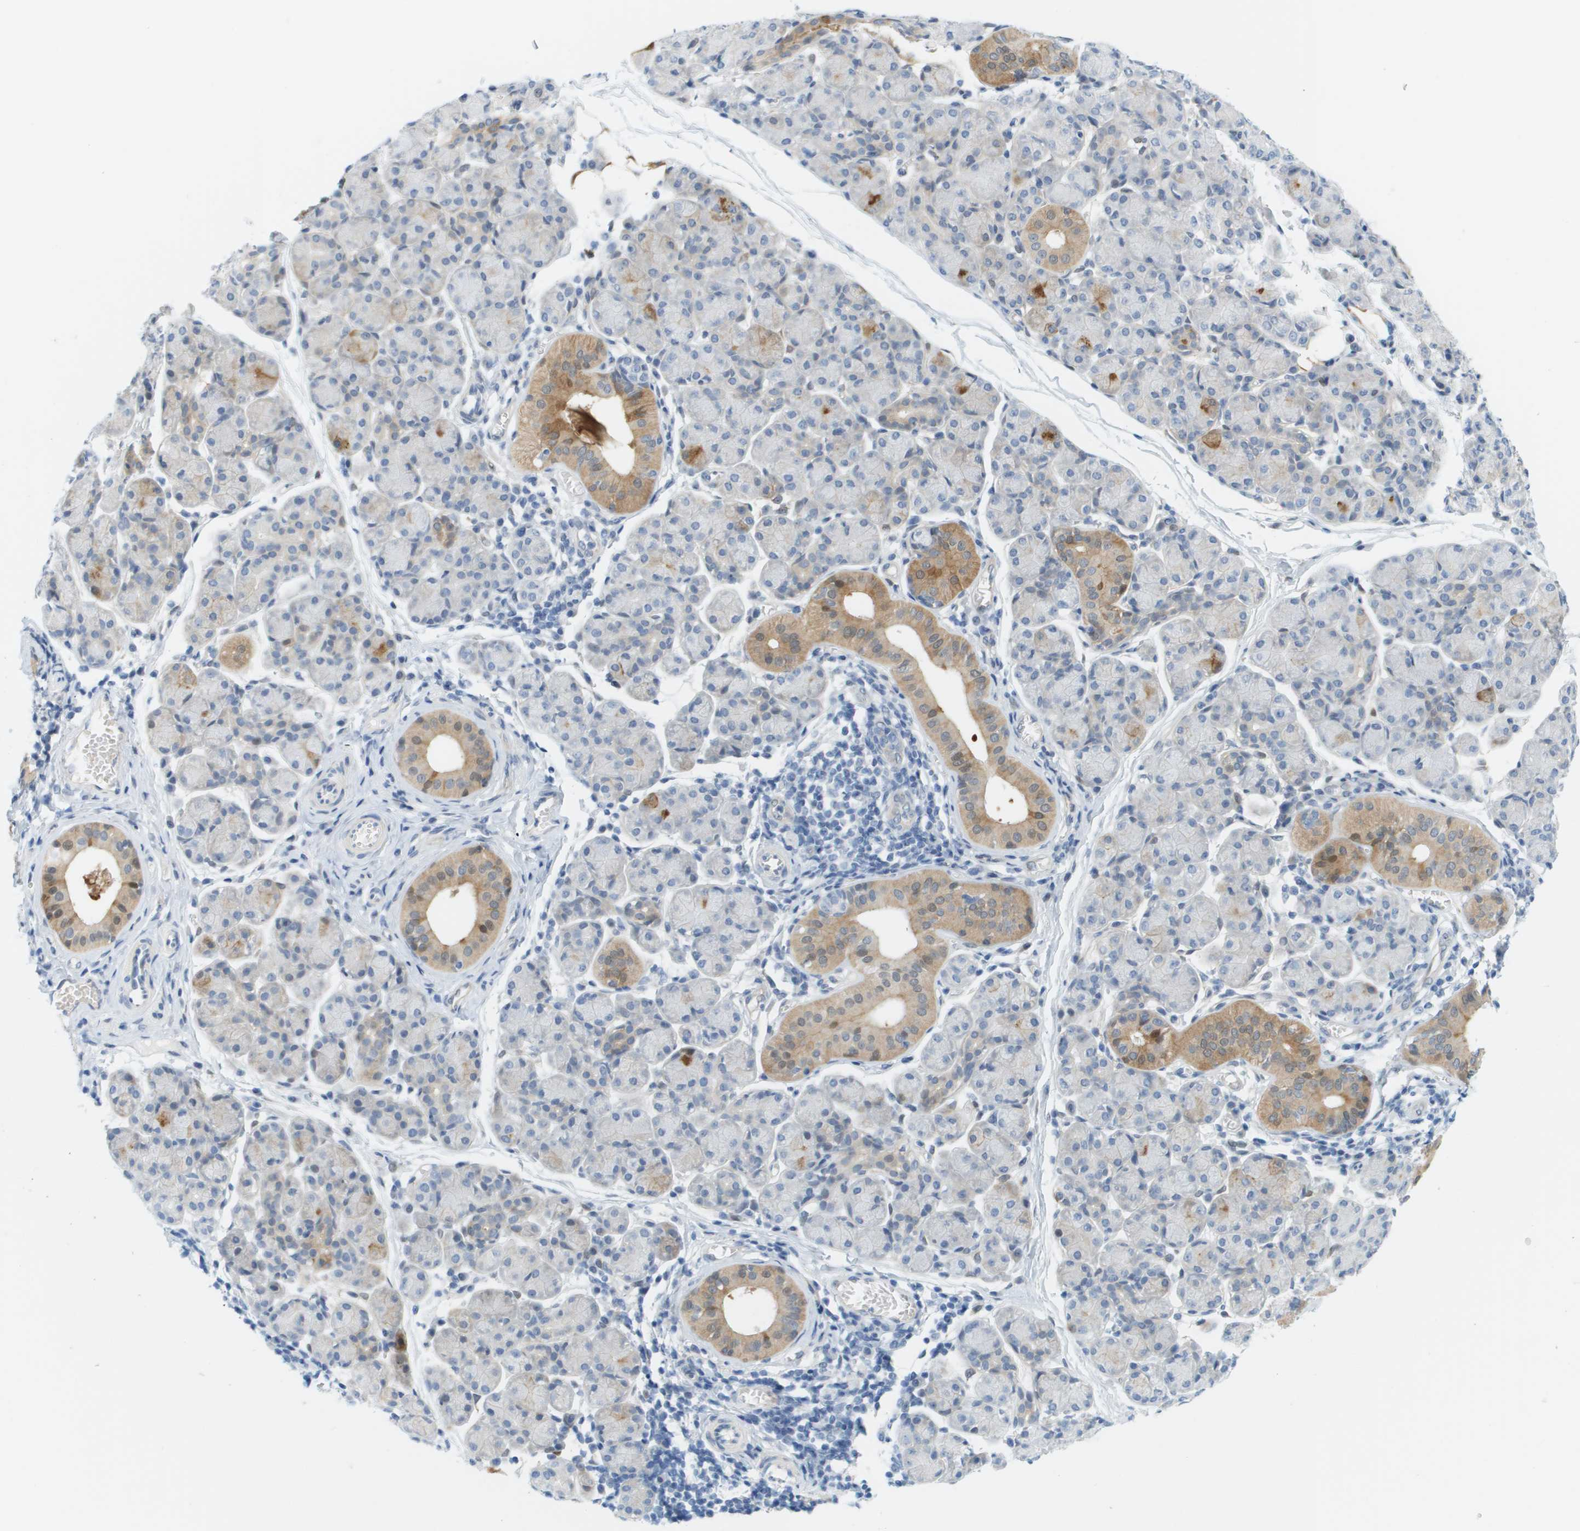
{"staining": {"intensity": "moderate", "quantity": "<25%", "location": "cytoplasmic/membranous"}, "tissue": "salivary gland", "cell_type": "Glandular cells", "image_type": "normal", "snomed": [{"axis": "morphology", "description": "Normal tissue, NOS"}, {"axis": "morphology", "description": "Inflammation, NOS"}, {"axis": "topography", "description": "Lymph node"}, {"axis": "topography", "description": "Salivary gland"}], "caption": "The image reveals staining of benign salivary gland, revealing moderate cytoplasmic/membranous protein positivity (brown color) within glandular cells.", "gene": "CUL9", "patient": {"sex": "male", "age": 3}}